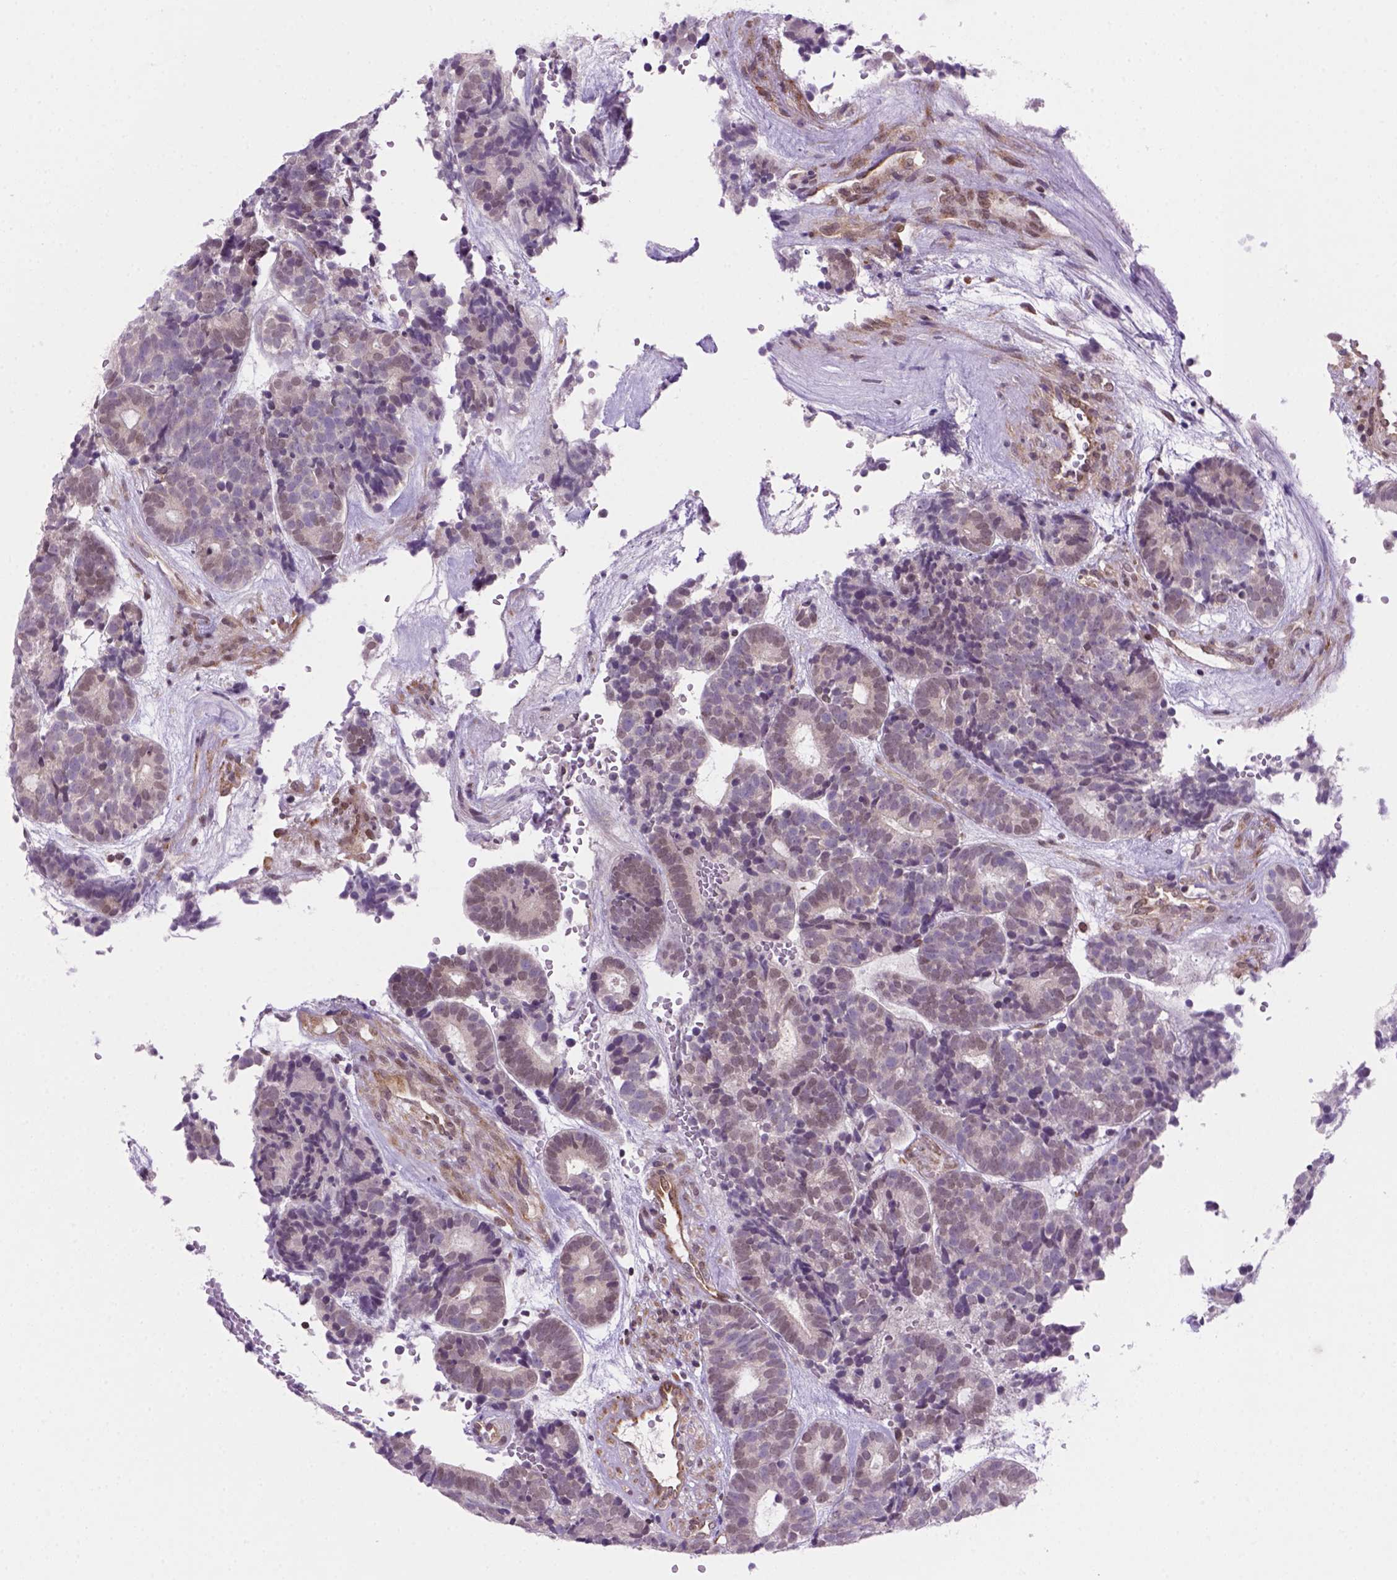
{"staining": {"intensity": "weak", "quantity": "<25%", "location": "nuclear"}, "tissue": "head and neck cancer", "cell_type": "Tumor cells", "image_type": "cancer", "snomed": [{"axis": "morphology", "description": "Adenocarcinoma, NOS"}, {"axis": "topography", "description": "Head-Neck"}], "caption": "Immunohistochemical staining of head and neck cancer shows no significant staining in tumor cells.", "gene": "MGMT", "patient": {"sex": "female", "age": 81}}